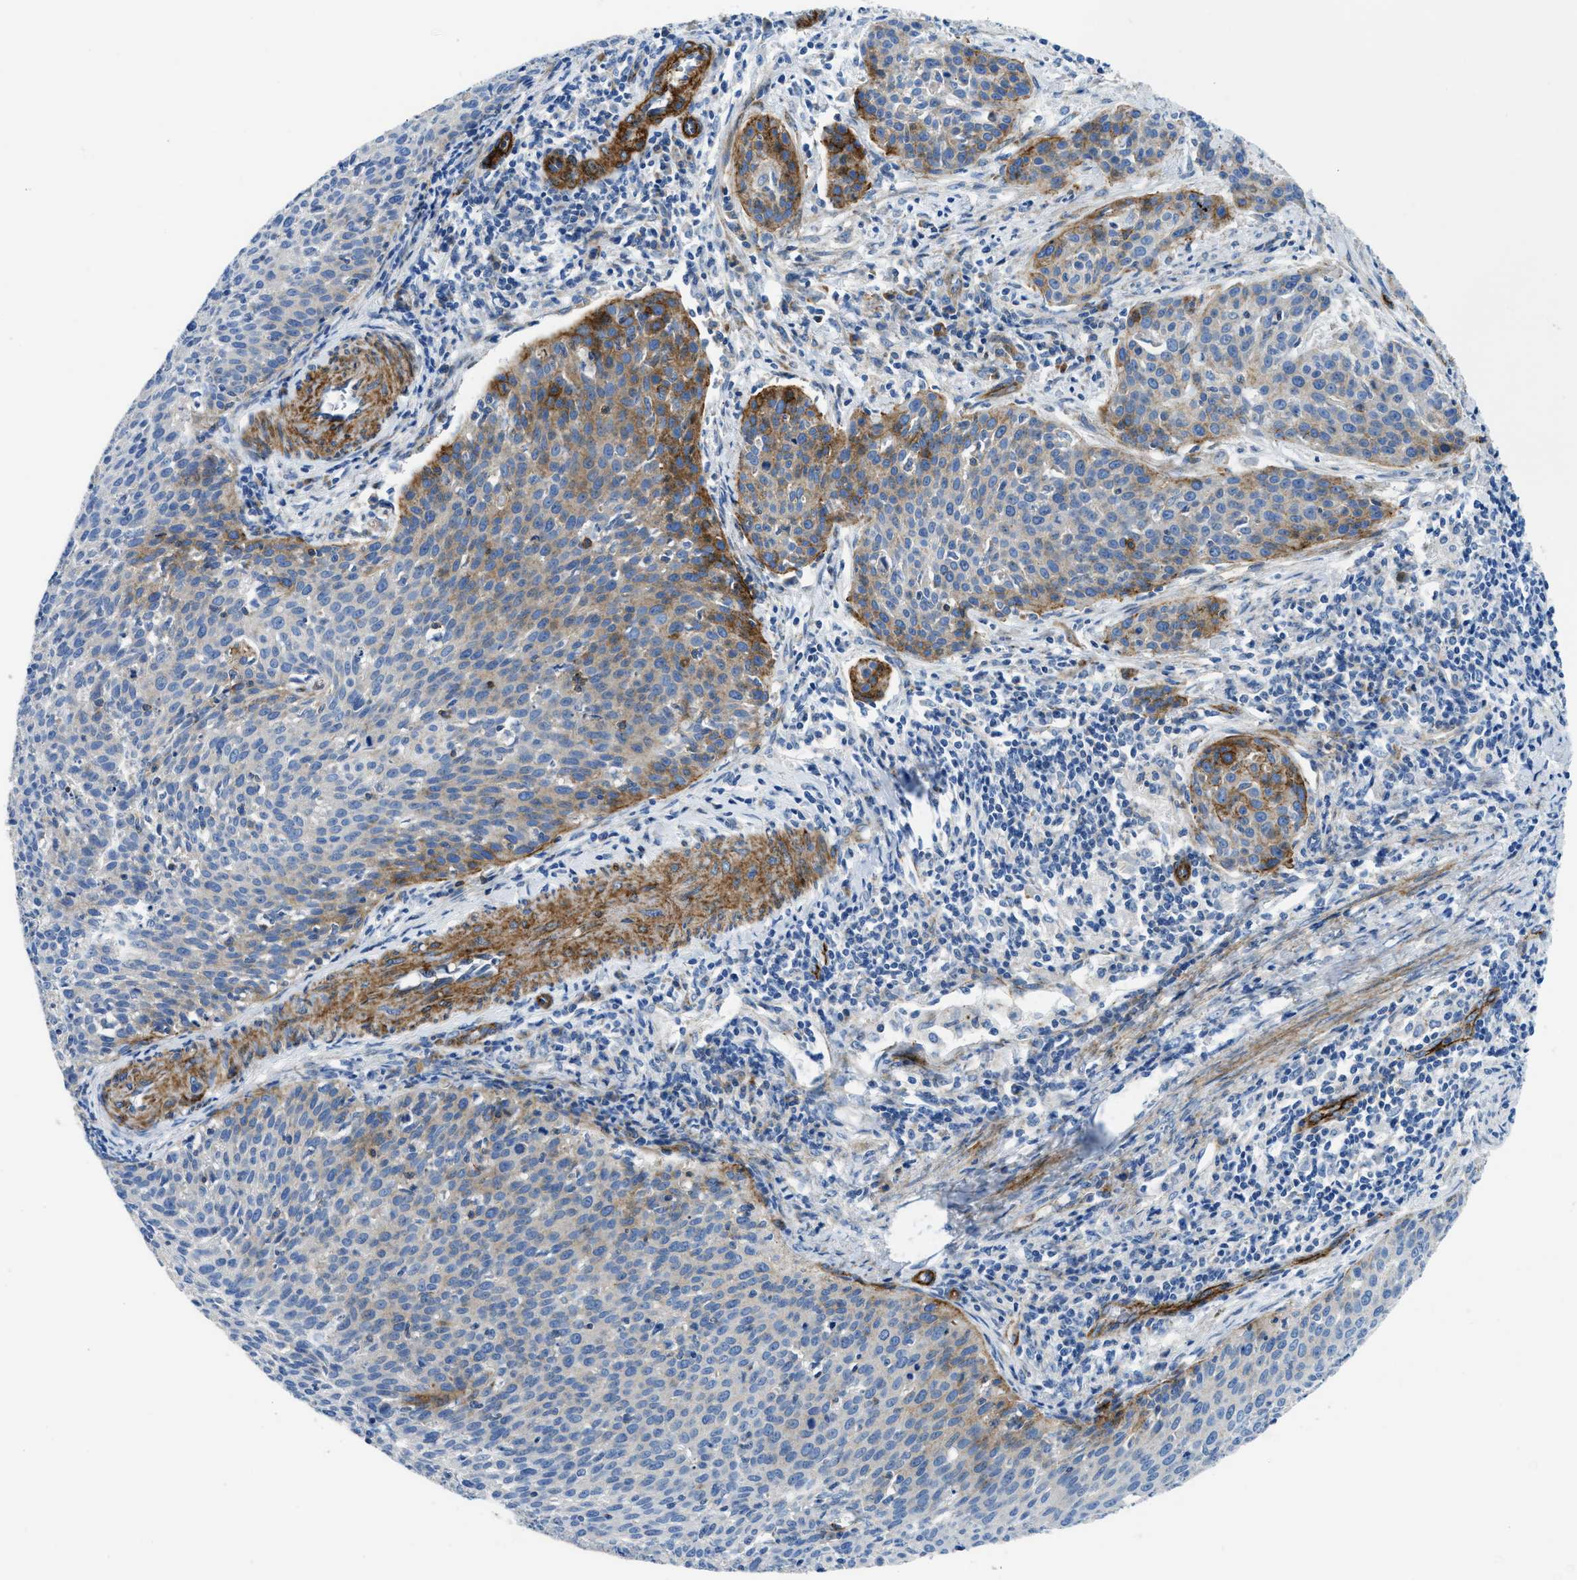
{"staining": {"intensity": "moderate", "quantity": ">75%", "location": "cytoplasmic/membranous"}, "tissue": "cervical cancer", "cell_type": "Tumor cells", "image_type": "cancer", "snomed": [{"axis": "morphology", "description": "Squamous cell carcinoma, NOS"}, {"axis": "topography", "description": "Cervix"}], "caption": "The histopathology image demonstrates a brown stain indicating the presence of a protein in the cytoplasmic/membranous of tumor cells in cervical cancer.", "gene": "CUTA", "patient": {"sex": "female", "age": 38}}